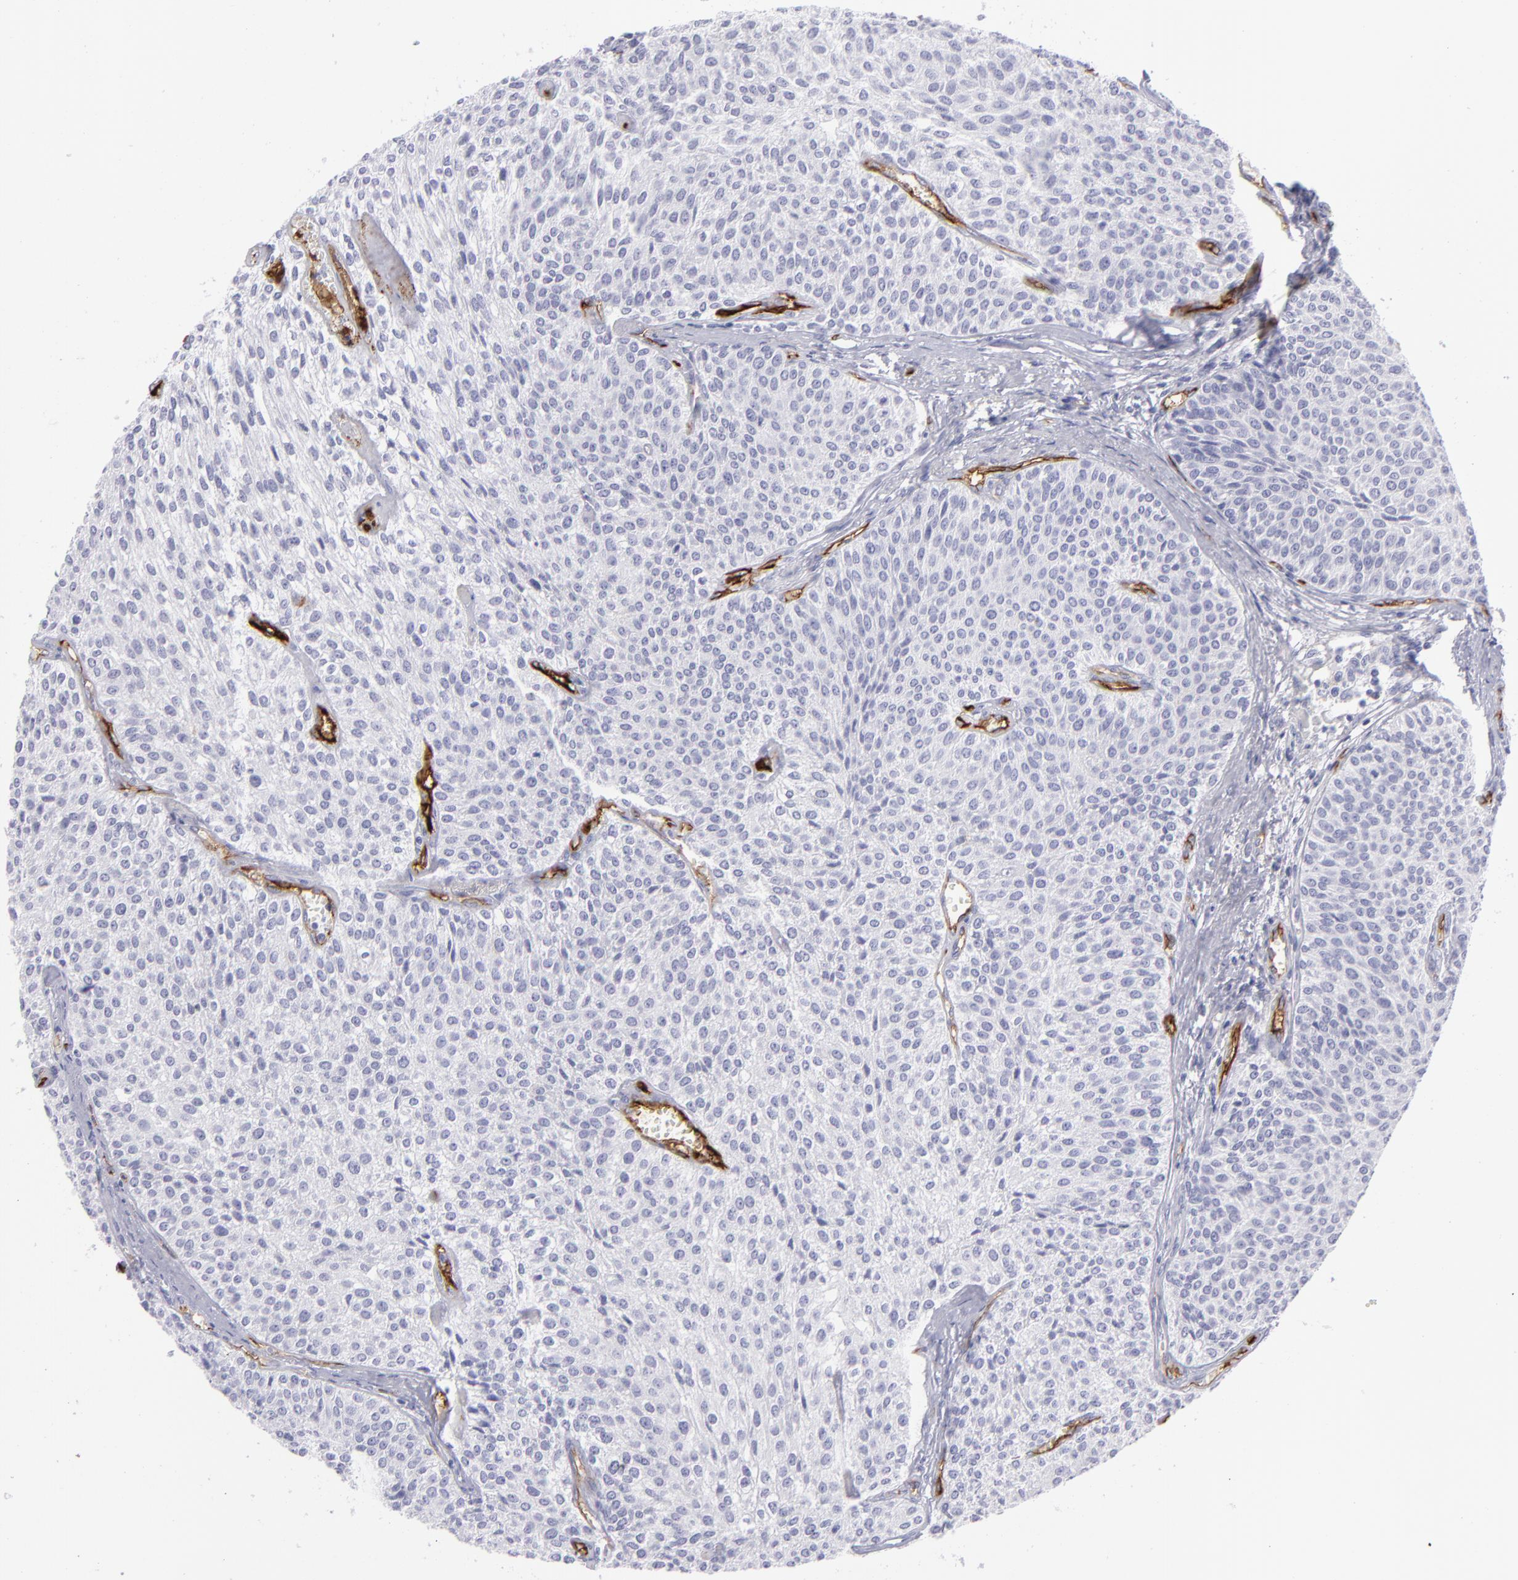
{"staining": {"intensity": "negative", "quantity": "none", "location": "none"}, "tissue": "urothelial cancer", "cell_type": "Tumor cells", "image_type": "cancer", "snomed": [{"axis": "morphology", "description": "Urothelial carcinoma, Low grade"}, {"axis": "topography", "description": "Urinary bladder"}], "caption": "Human low-grade urothelial carcinoma stained for a protein using immunohistochemistry exhibits no positivity in tumor cells.", "gene": "ACE", "patient": {"sex": "female", "age": 73}}